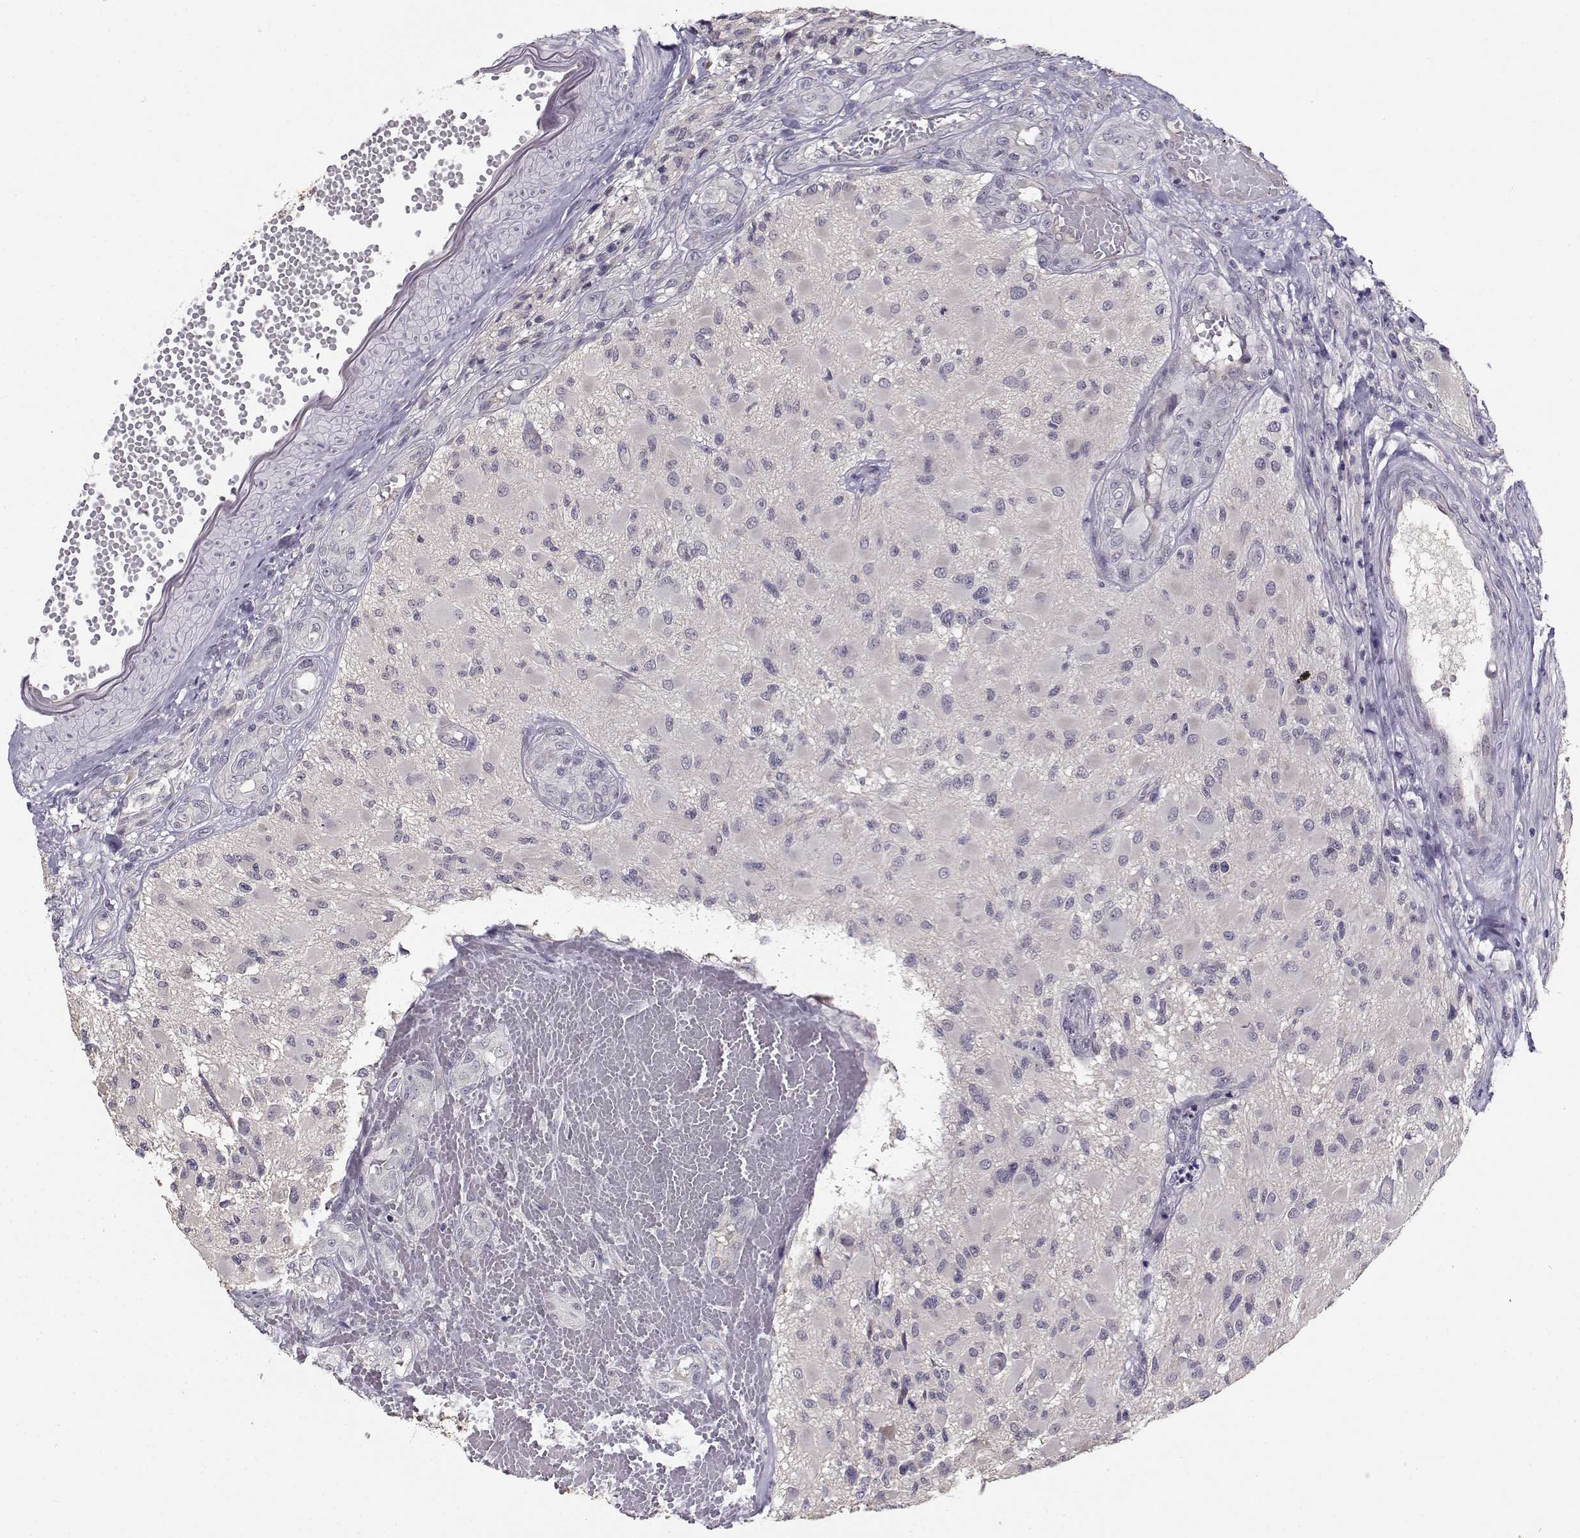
{"staining": {"intensity": "negative", "quantity": "none", "location": "none"}, "tissue": "glioma", "cell_type": "Tumor cells", "image_type": "cancer", "snomed": [{"axis": "morphology", "description": "Glioma, malignant, High grade"}, {"axis": "topography", "description": "Brain"}], "caption": "DAB immunohistochemical staining of human glioma shows no significant expression in tumor cells. (DAB (3,3'-diaminobenzidine) immunohistochemistry (IHC) with hematoxylin counter stain).", "gene": "TMEM145", "patient": {"sex": "female", "age": 63}}